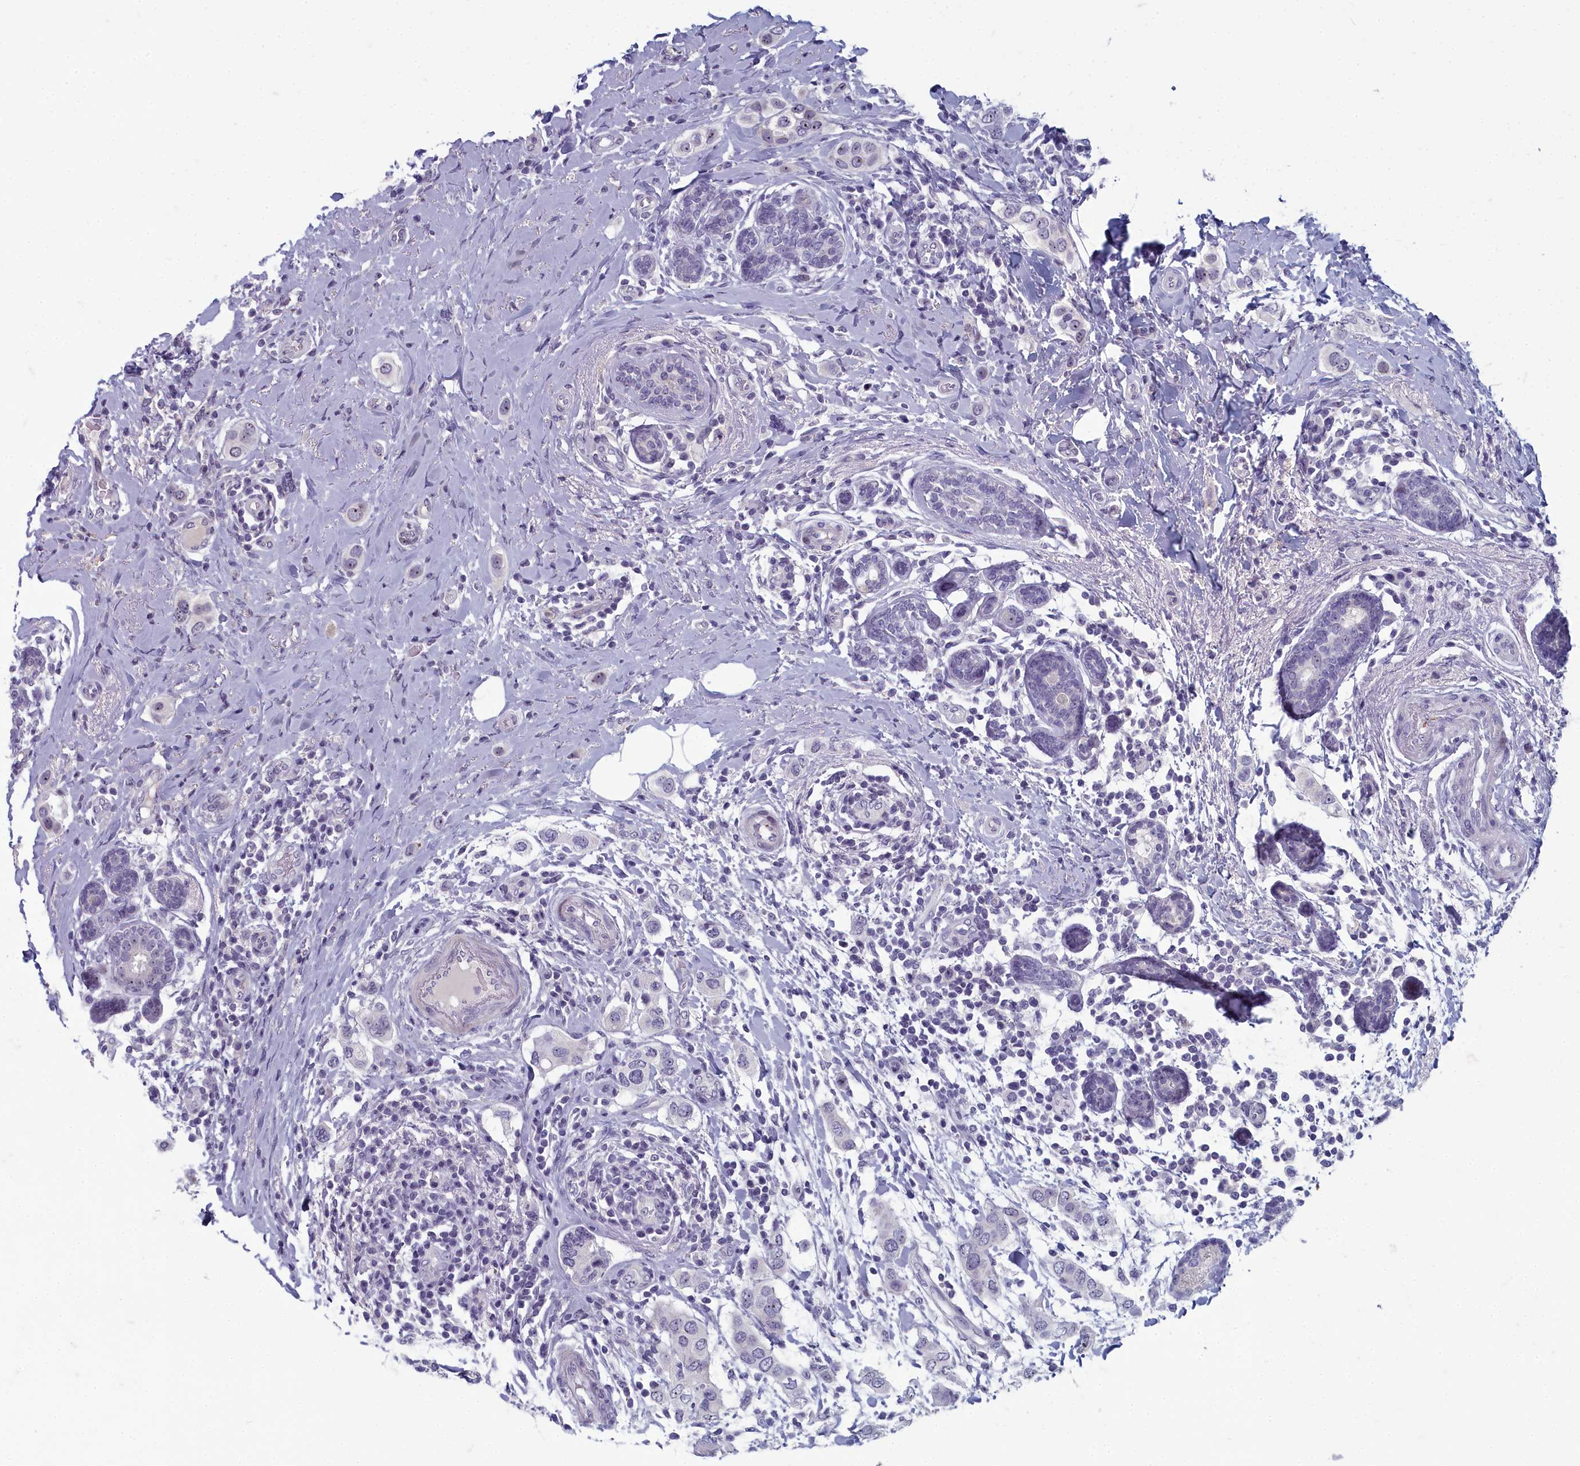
{"staining": {"intensity": "moderate", "quantity": "25%-75%", "location": "nuclear"}, "tissue": "breast cancer", "cell_type": "Tumor cells", "image_type": "cancer", "snomed": [{"axis": "morphology", "description": "Lobular carcinoma"}, {"axis": "topography", "description": "Breast"}], "caption": "A high-resolution image shows immunohistochemistry (IHC) staining of breast cancer, which shows moderate nuclear expression in about 25%-75% of tumor cells.", "gene": "INSYN2A", "patient": {"sex": "female", "age": 51}}